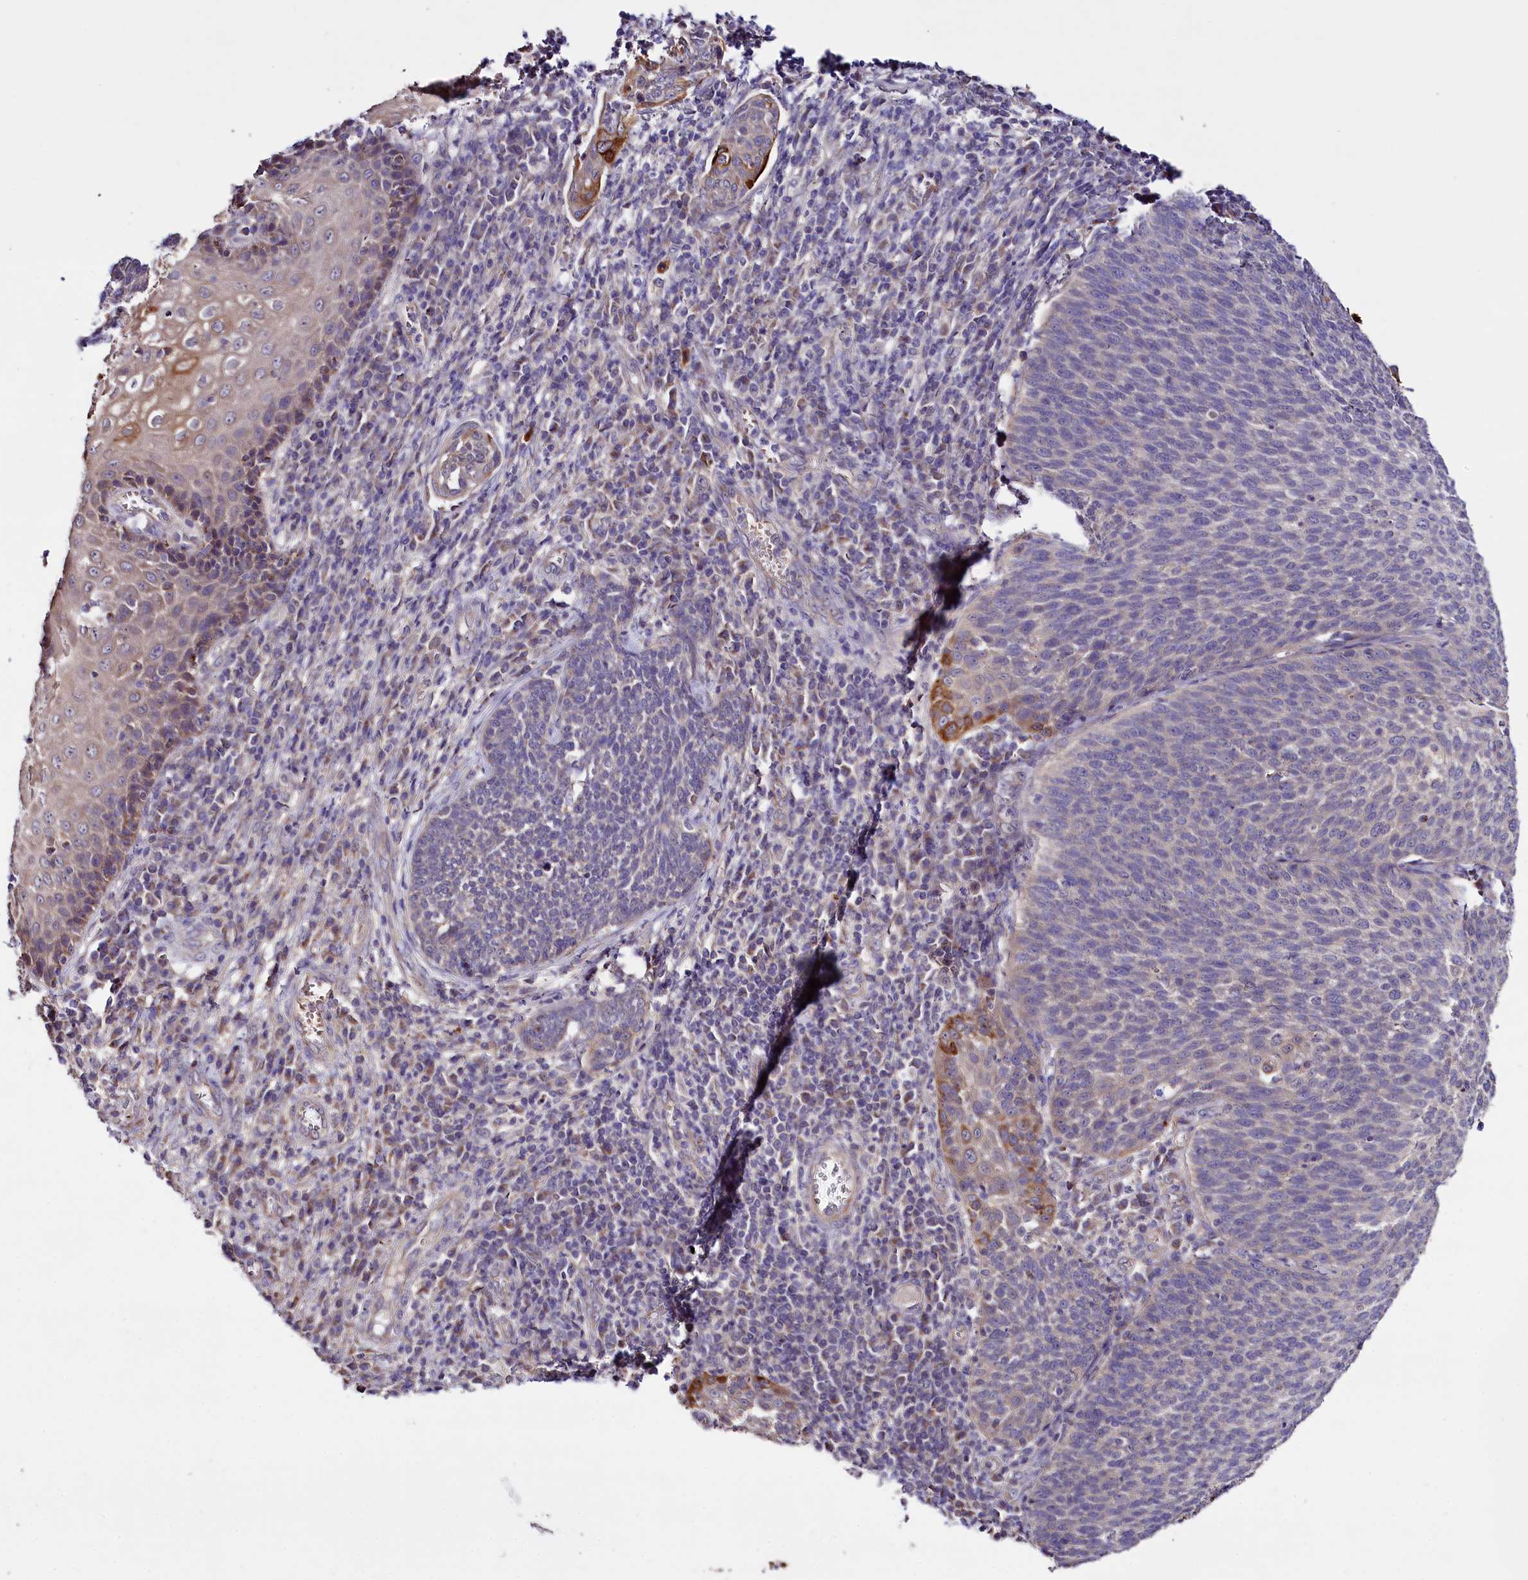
{"staining": {"intensity": "moderate", "quantity": "<25%", "location": "cytoplasmic/membranous"}, "tissue": "cervical cancer", "cell_type": "Tumor cells", "image_type": "cancer", "snomed": [{"axis": "morphology", "description": "Squamous cell carcinoma, NOS"}, {"axis": "topography", "description": "Cervix"}], "caption": "Squamous cell carcinoma (cervical) stained with a protein marker shows moderate staining in tumor cells.", "gene": "ZNF45", "patient": {"sex": "female", "age": 34}}